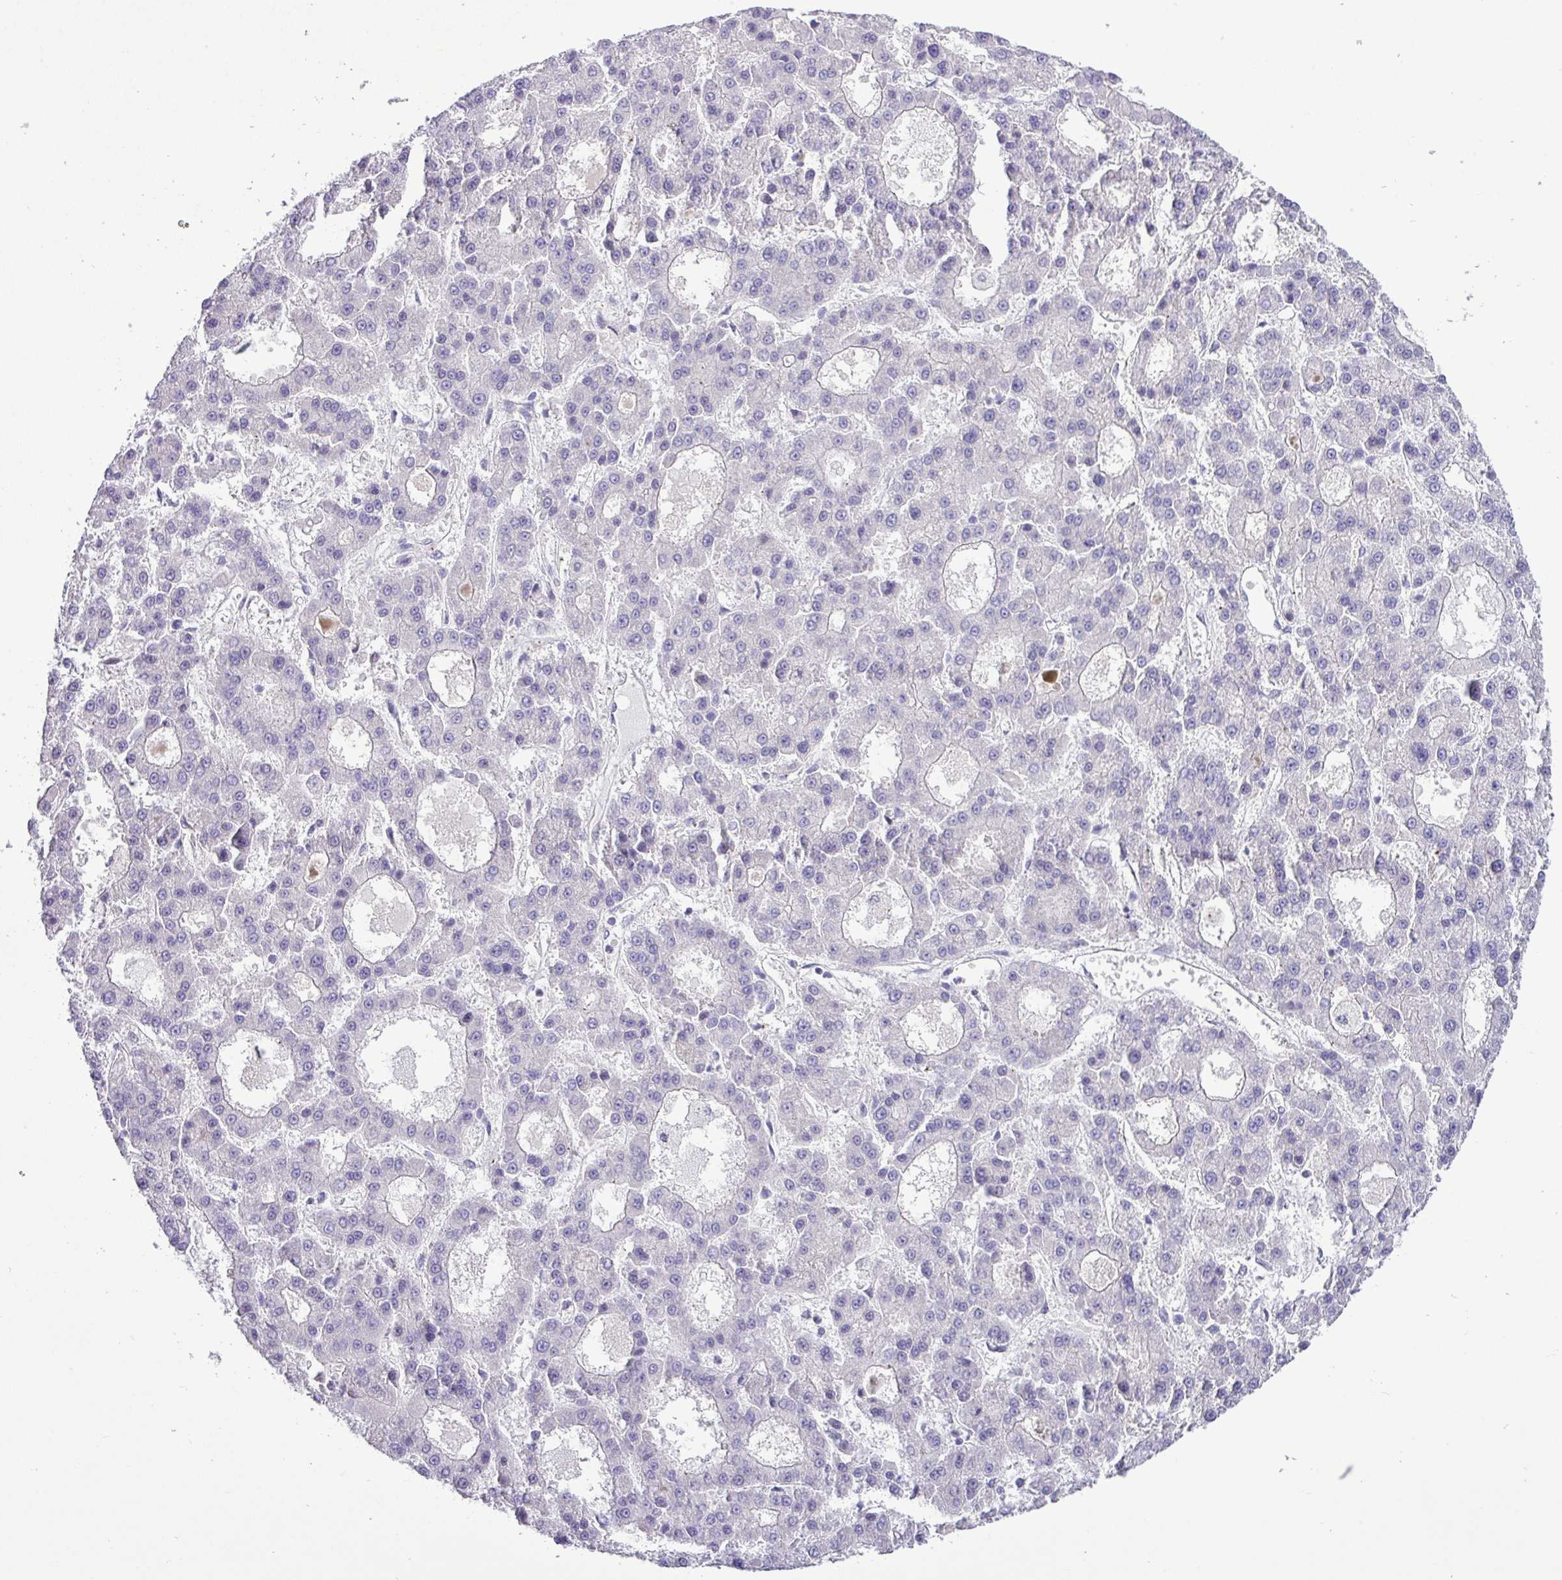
{"staining": {"intensity": "negative", "quantity": "none", "location": "none"}, "tissue": "liver cancer", "cell_type": "Tumor cells", "image_type": "cancer", "snomed": [{"axis": "morphology", "description": "Carcinoma, Hepatocellular, NOS"}, {"axis": "topography", "description": "Liver"}], "caption": "Tumor cells show no significant expression in hepatocellular carcinoma (liver). (DAB immunohistochemistry (IHC) visualized using brightfield microscopy, high magnification).", "gene": "SPINK8", "patient": {"sex": "male", "age": 70}}